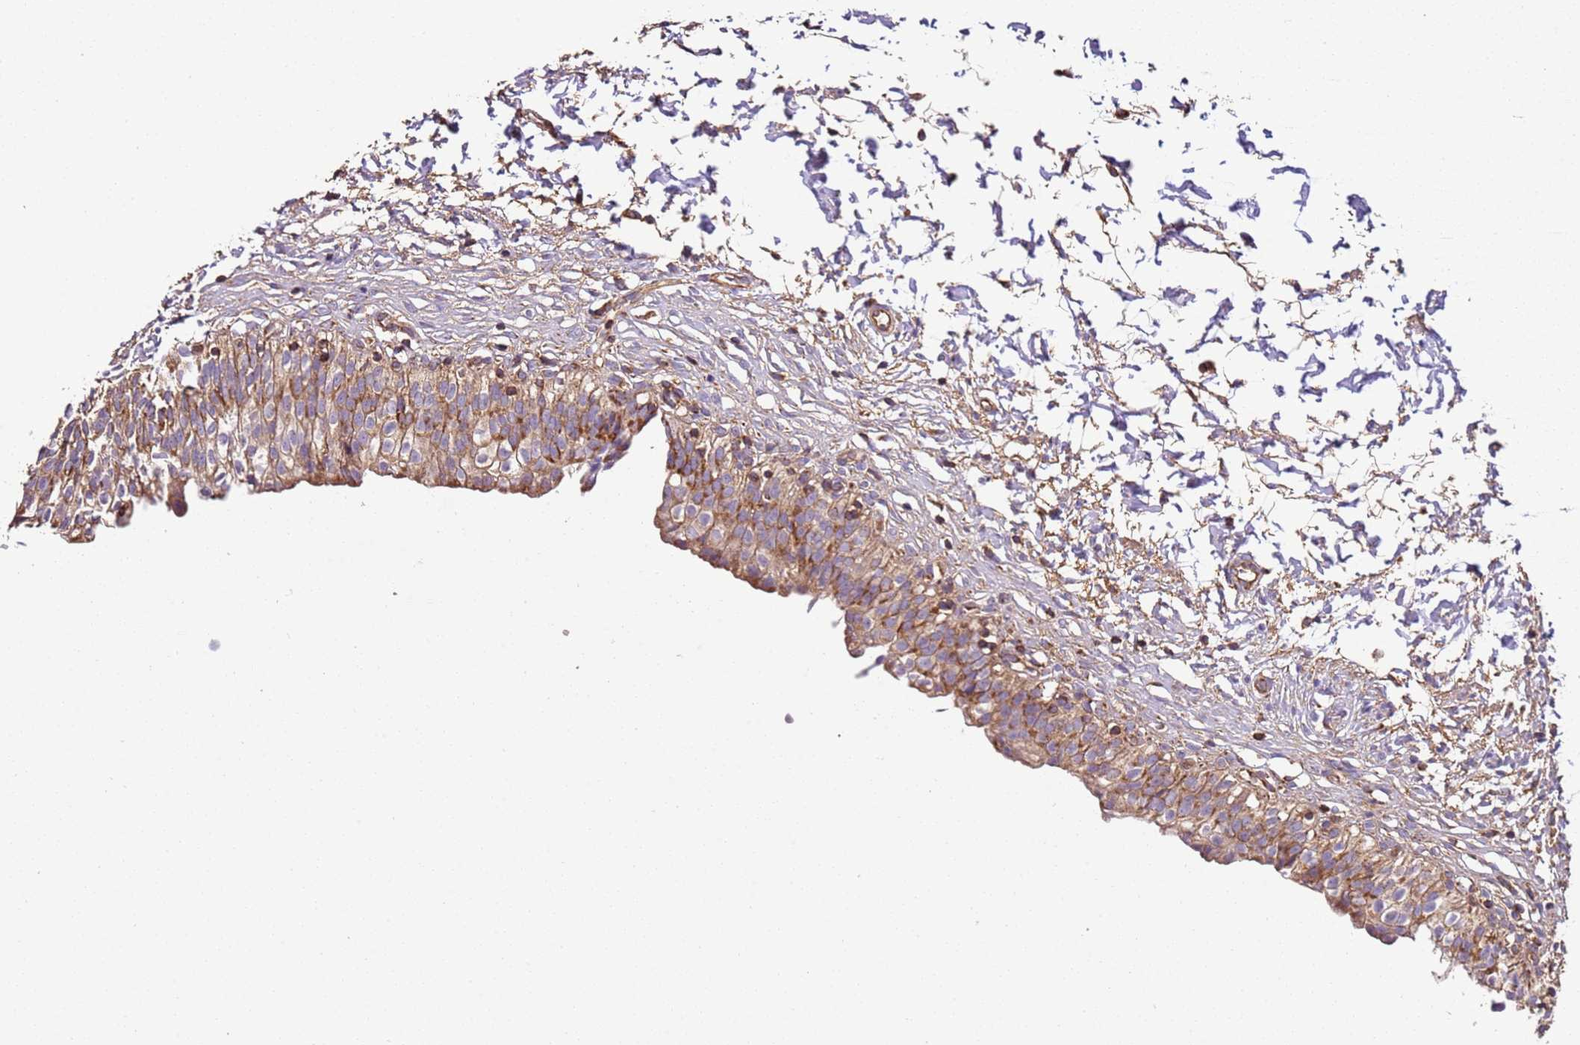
{"staining": {"intensity": "moderate", "quantity": "25%-75%", "location": "cytoplasmic/membranous"}, "tissue": "urinary bladder", "cell_type": "Urothelial cells", "image_type": "normal", "snomed": [{"axis": "morphology", "description": "Normal tissue, NOS"}, {"axis": "topography", "description": "Urinary bladder"}], "caption": "Protein expression by immunohistochemistry displays moderate cytoplasmic/membranous expression in approximately 25%-75% of urothelial cells in normal urinary bladder. Using DAB (3,3'-diaminobenzidine) (brown) and hematoxylin (blue) stains, captured at high magnification using brightfield microscopy.", "gene": "RMND5A", "patient": {"sex": "male", "age": 55}}